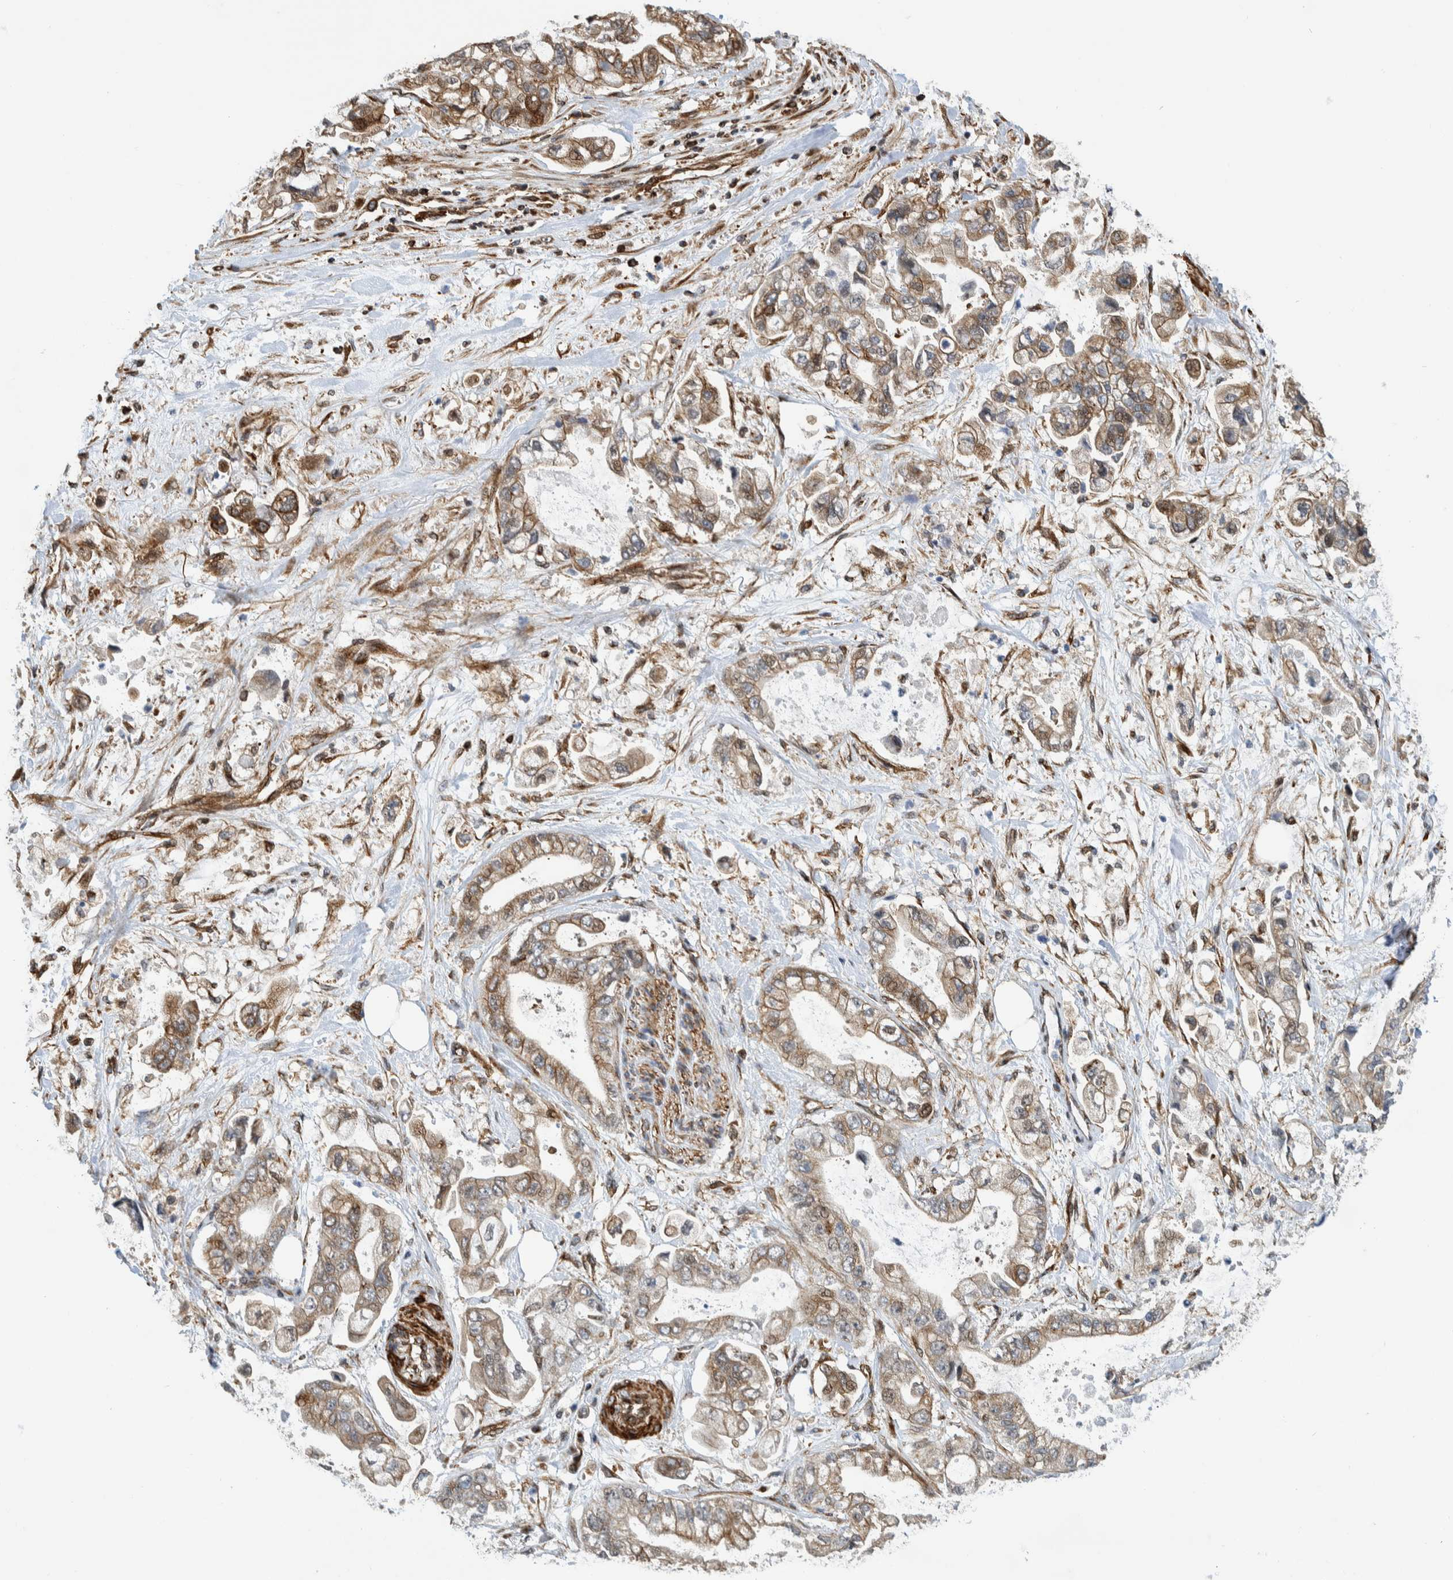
{"staining": {"intensity": "moderate", "quantity": ">75%", "location": "cytoplasmic/membranous"}, "tissue": "stomach cancer", "cell_type": "Tumor cells", "image_type": "cancer", "snomed": [{"axis": "morphology", "description": "Normal tissue, NOS"}, {"axis": "morphology", "description": "Adenocarcinoma, NOS"}, {"axis": "topography", "description": "Stomach"}], "caption": "The immunohistochemical stain shows moderate cytoplasmic/membranous staining in tumor cells of stomach adenocarcinoma tissue.", "gene": "CCDC57", "patient": {"sex": "male", "age": 62}}